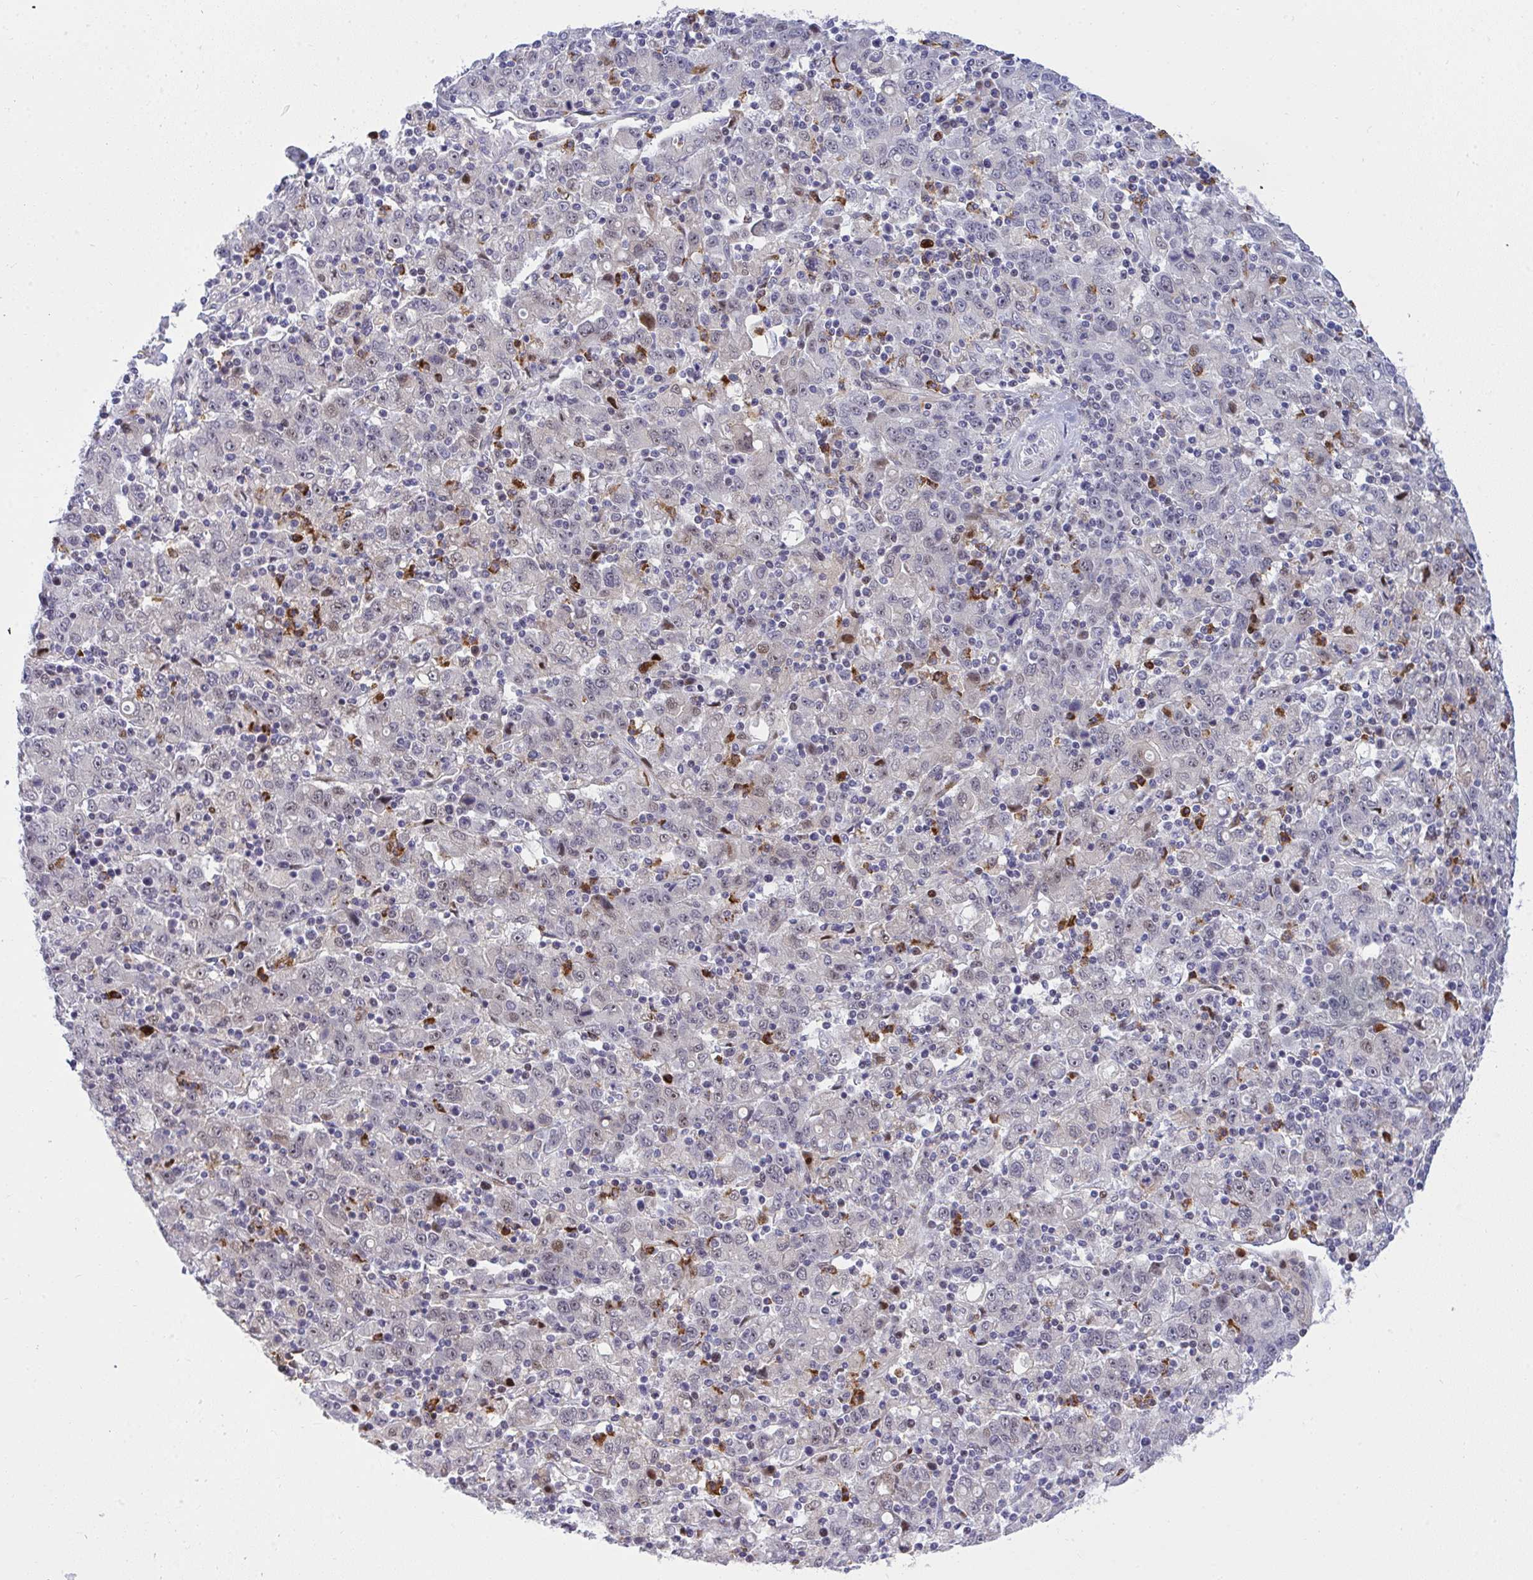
{"staining": {"intensity": "negative", "quantity": "none", "location": "none"}, "tissue": "stomach cancer", "cell_type": "Tumor cells", "image_type": "cancer", "snomed": [{"axis": "morphology", "description": "Adenocarcinoma, NOS"}, {"axis": "topography", "description": "Stomach, upper"}], "caption": "Immunohistochemical staining of stomach cancer (adenocarcinoma) exhibits no significant expression in tumor cells.", "gene": "ZNF554", "patient": {"sex": "male", "age": 69}}